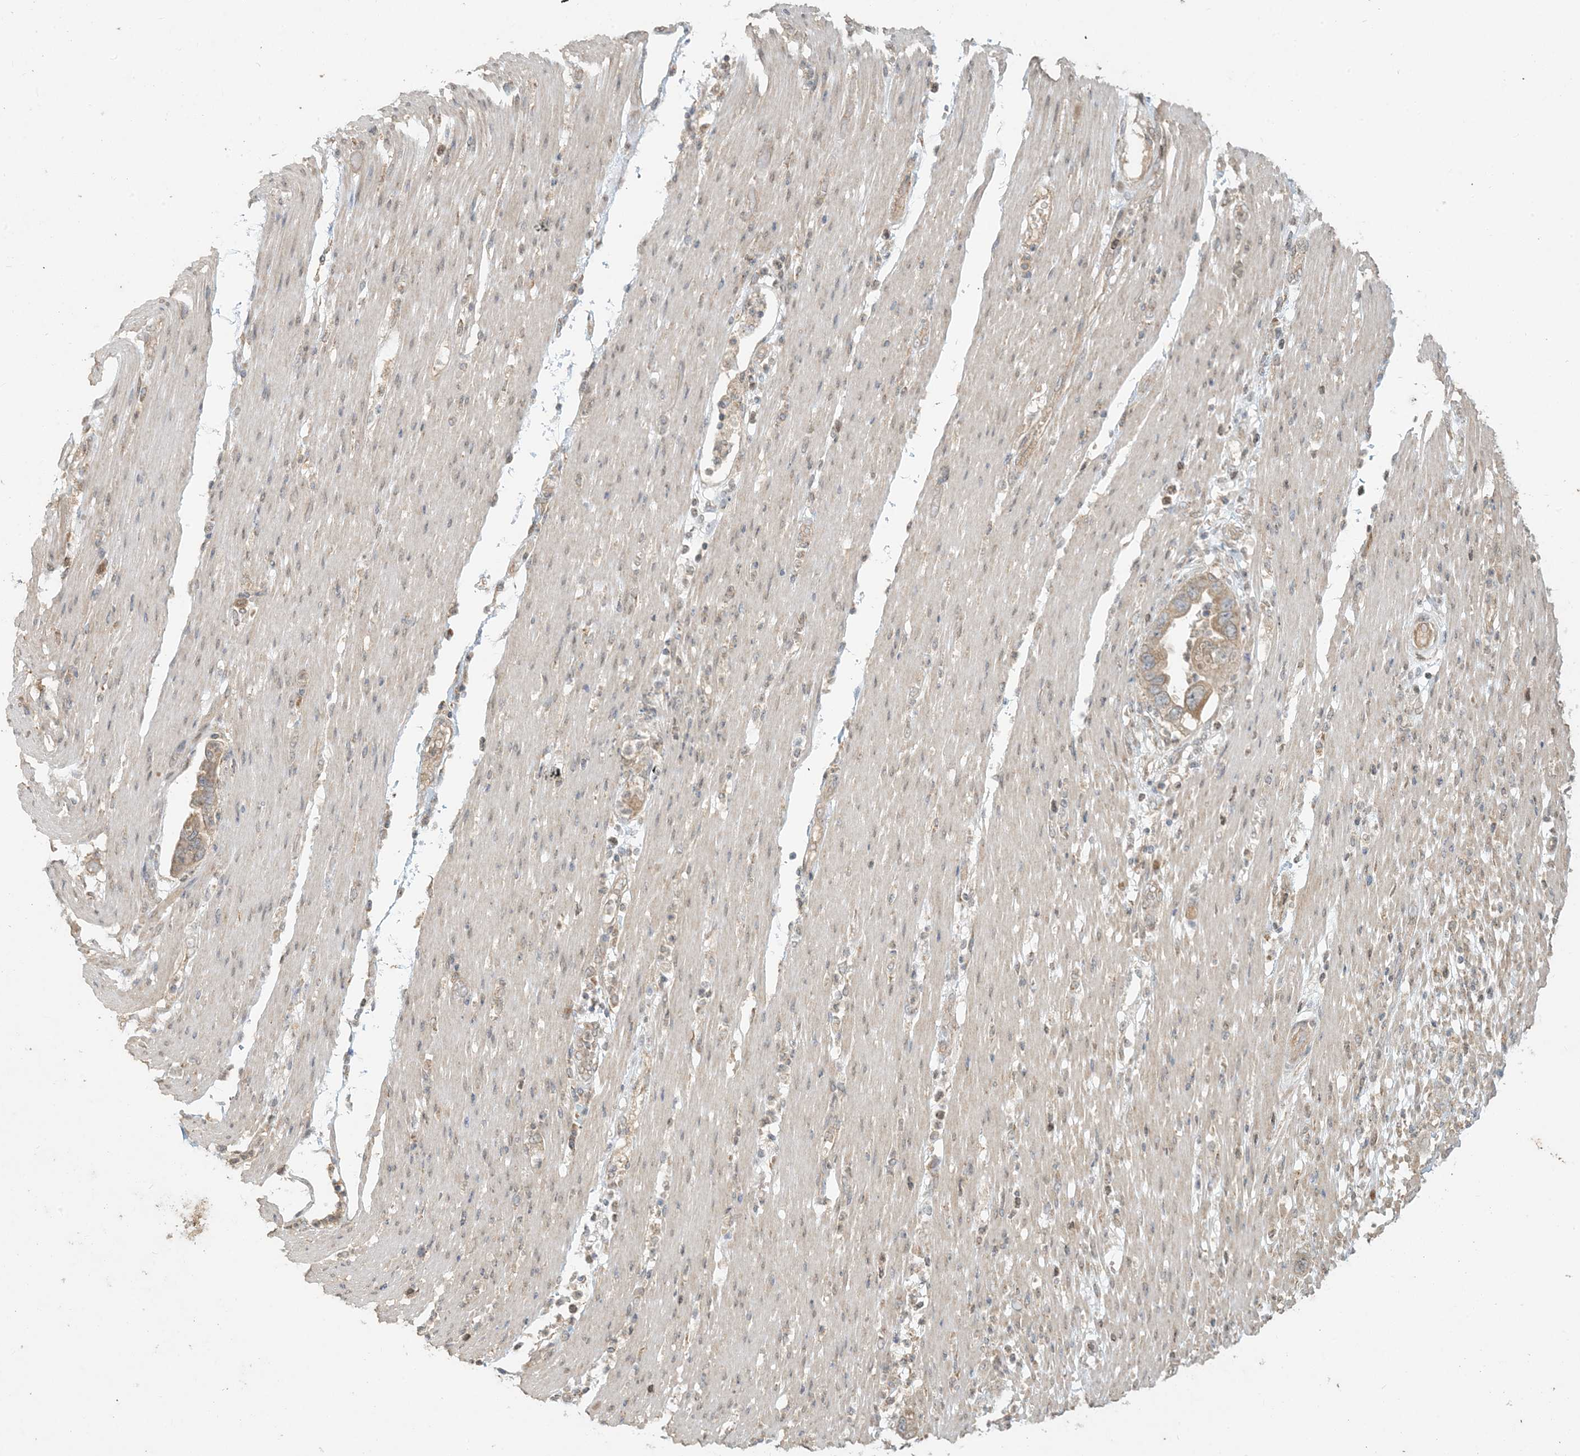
{"staining": {"intensity": "weak", "quantity": ">75%", "location": "cytoplasmic/membranous"}, "tissue": "pancreatic cancer", "cell_type": "Tumor cells", "image_type": "cancer", "snomed": [{"axis": "morphology", "description": "Adenocarcinoma, NOS"}, {"axis": "topography", "description": "Pancreas"}], "caption": "Immunohistochemistry (IHC) of pancreatic cancer (adenocarcinoma) shows low levels of weak cytoplasmic/membranous staining in approximately >75% of tumor cells. (Brightfield microscopy of DAB IHC at high magnification).", "gene": "MCOLN1", "patient": {"sex": "female", "age": 71}}